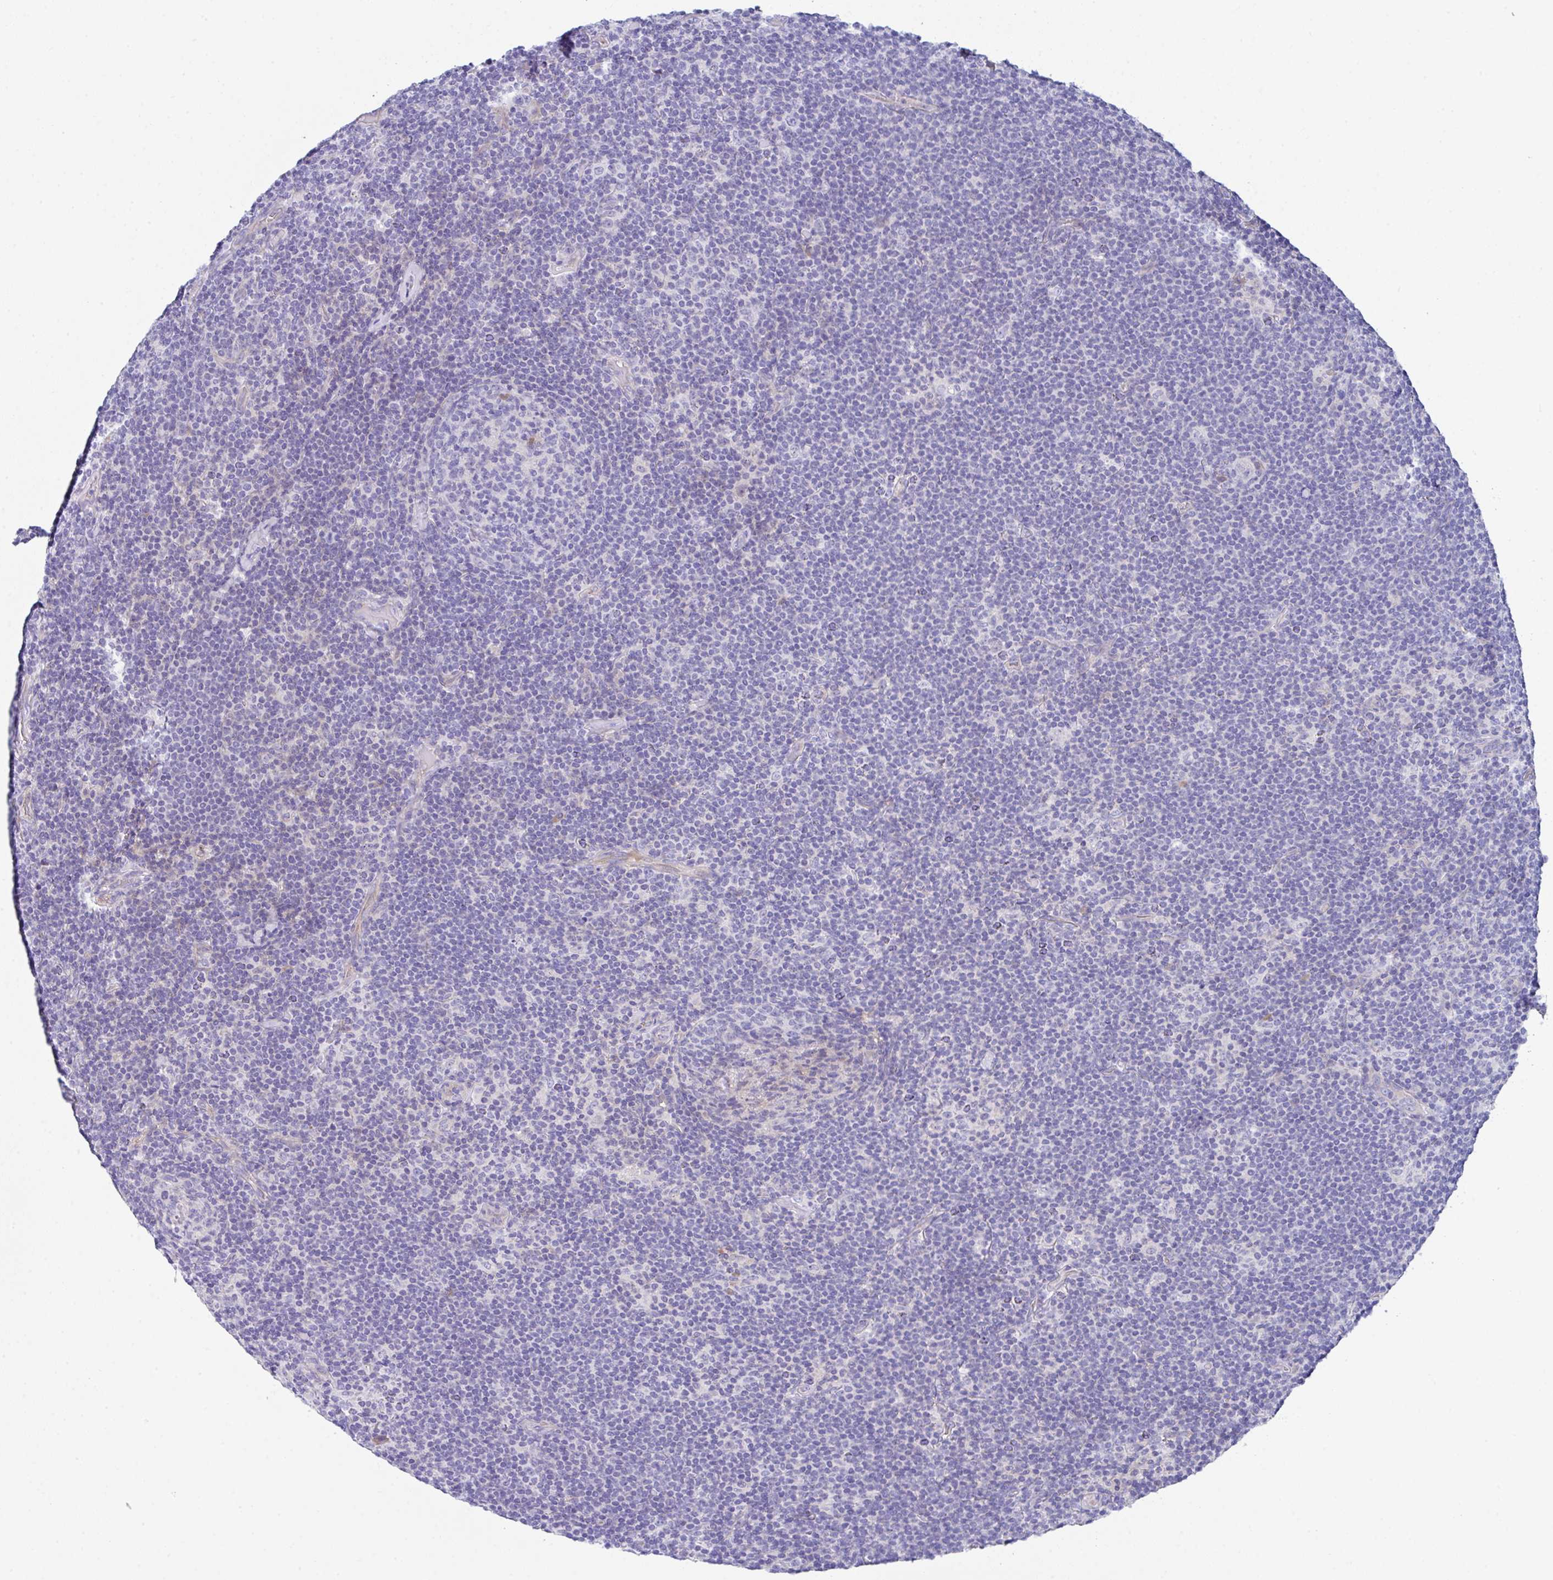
{"staining": {"intensity": "negative", "quantity": "none", "location": "none"}, "tissue": "lymphoma", "cell_type": "Tumor cells", "image_type": "cancer", "snomed": [{"axis": "morphology", "description": "Hodgkin's disease, NOS"}, {"axis": "topography", "description": "Lymph node"}], "caption": "High magnification brightfield microscopy of lymphoma stained with DAB (3,3'-diaminobenzidine) (brown) and counterstained with hematoxylin (blue): tumor cells show no significant positivity.", "gene": "FBXO47", "patient": {"sex": "female", "age": 57}}